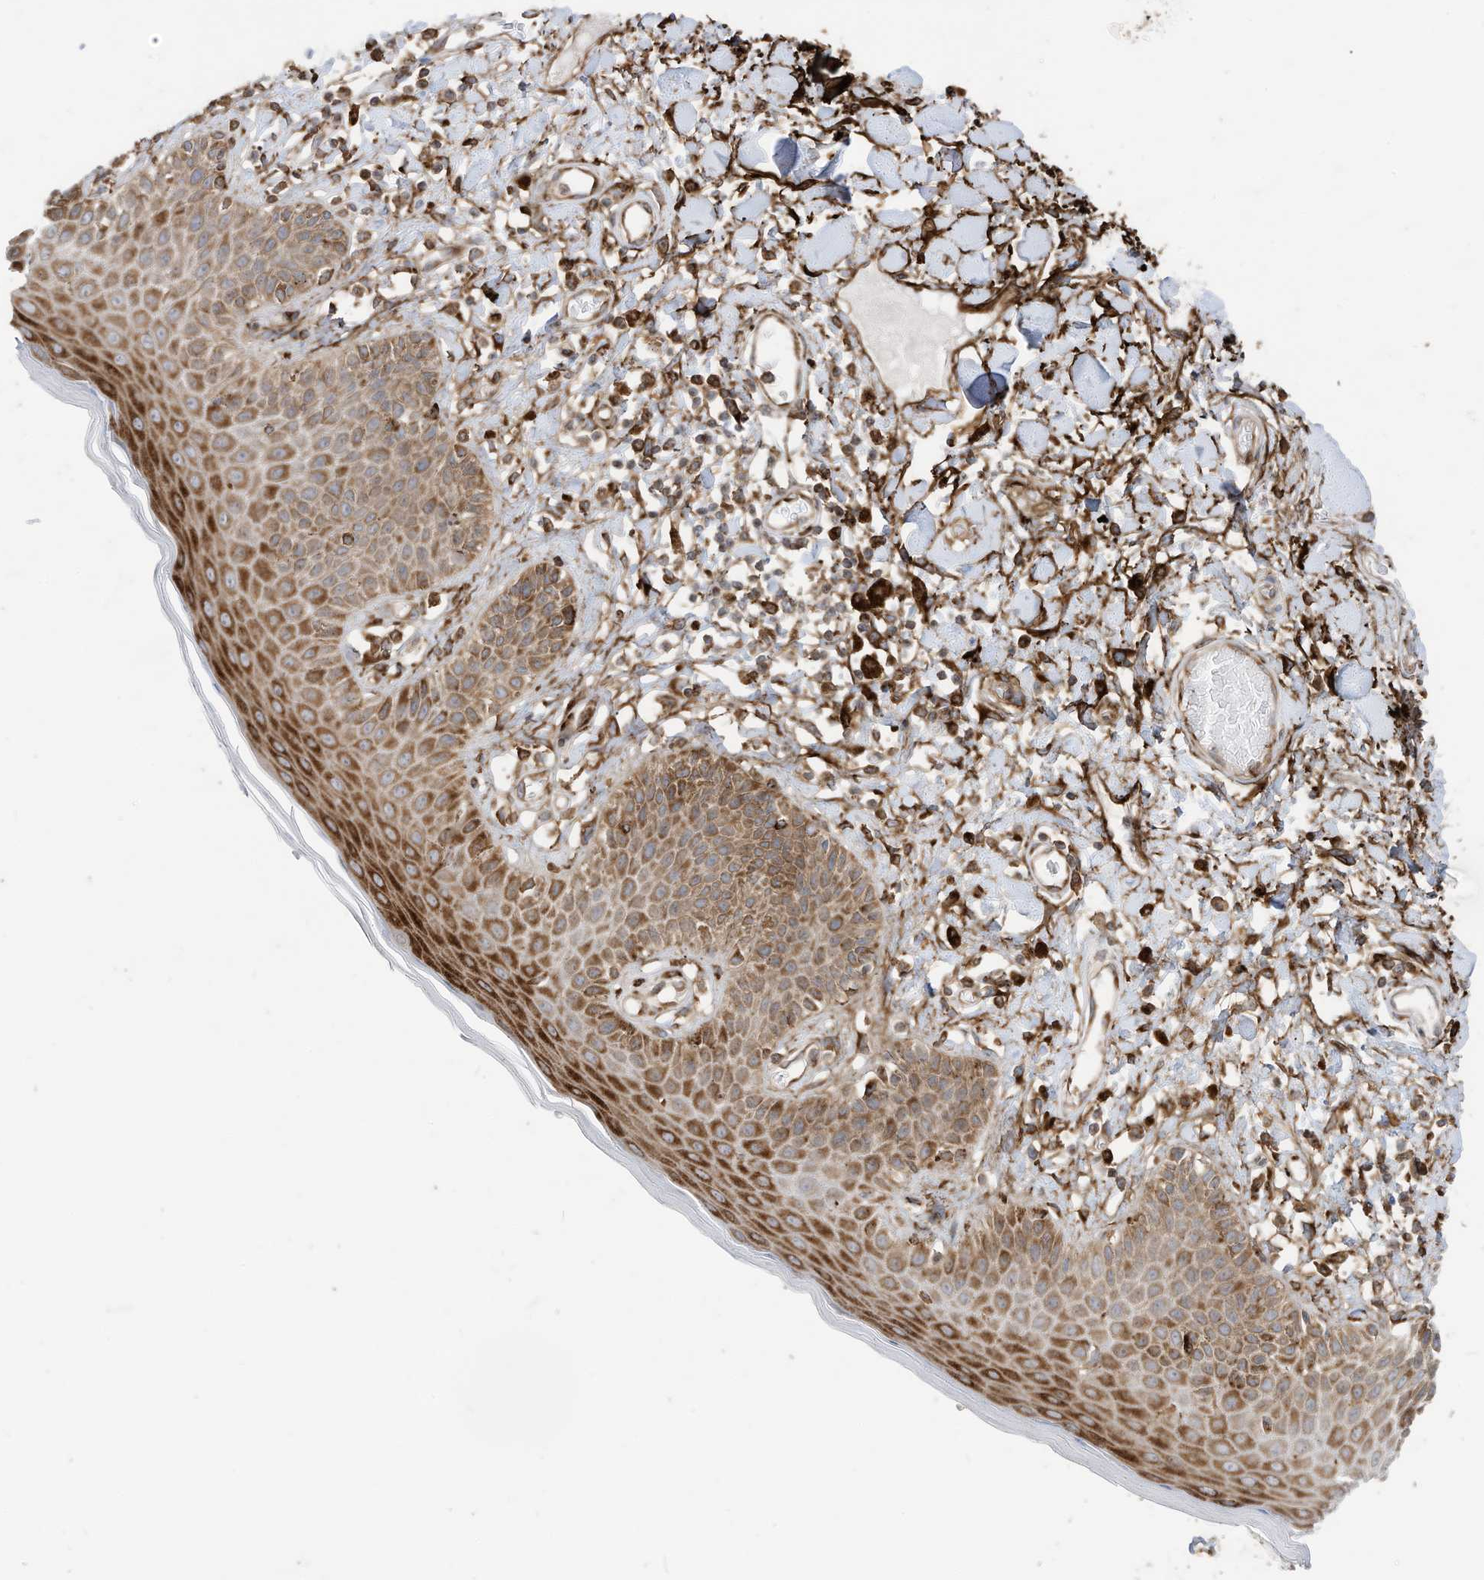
{"staining": {"intensity": "moderate", "quantity": ">75%", "location": "cytoplasmic/membranous"}, "tissue": "skin", "cell_type": "Epidermal cells", "image_type": "normal", "snomed": [{"axis": "morphology", "description": "Normal tissue, NOS"}, {"axis": "topography", "description": "Anal"}], "caption": "IHC image of normal skin stained for a protein (brown), which demonstrates medium levels of moderate cytoplasmic/membranous positivity in about >75% of epidermal cells.", "gene": "TRNAU1AP", "patient": {"sex": "female", "age": 78}}